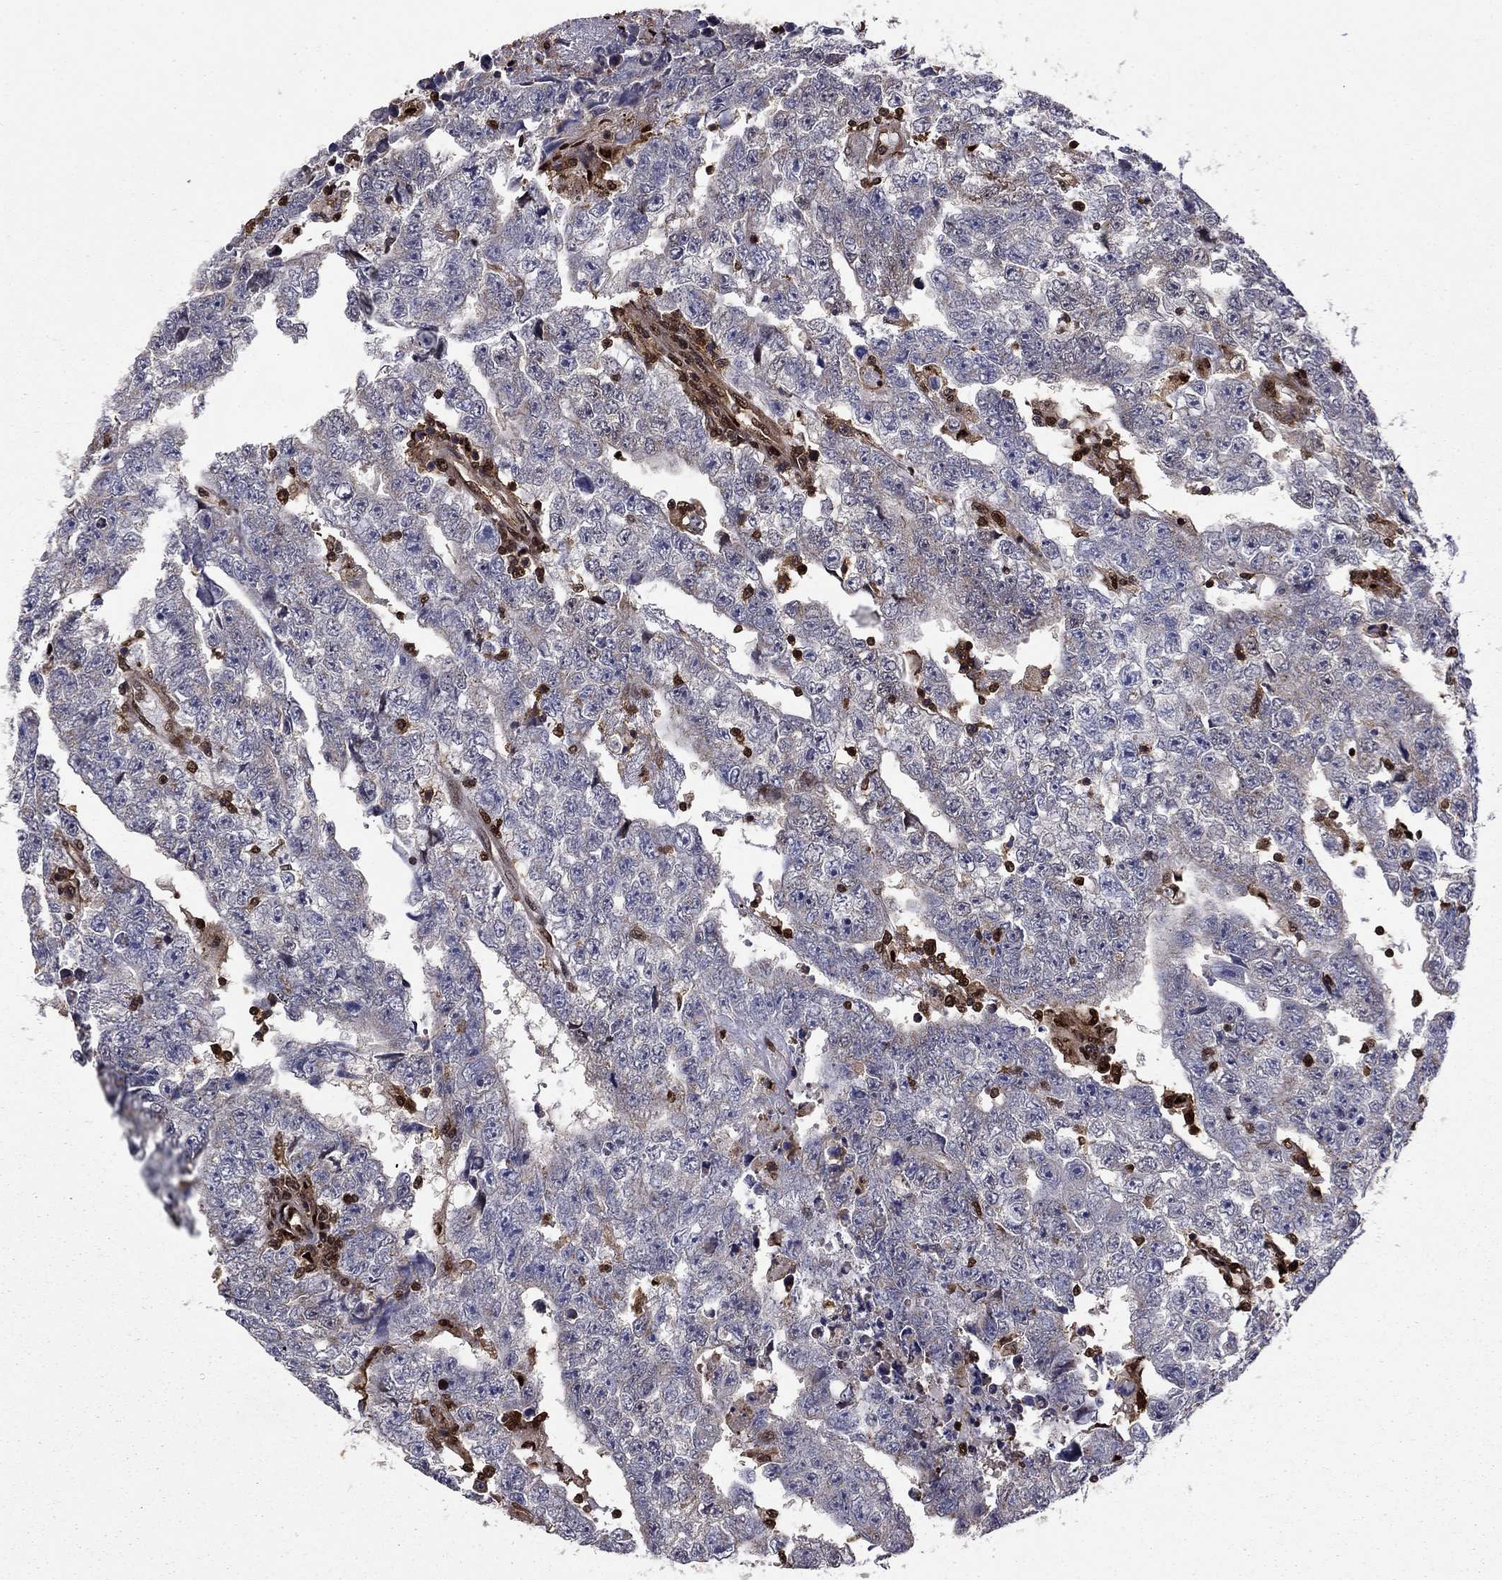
{"staining": {"intensity": "negative", "quantity": "none", "location": "none"}, "tissue": "testis cancer", "cell_type": "Tumor cells", "image_type": "cancer", "snomed": [{"axis": "morphology", "description": "Carcinoma, Embryonal, NOS"}, {"axis": "topography", "description": "Testis"}], "caption": "Tumor cells show no significant positivity in embryonal carcinoma (testis).", "gene": "APPBP2", "patient": {"sex": "male", "age": 25}}